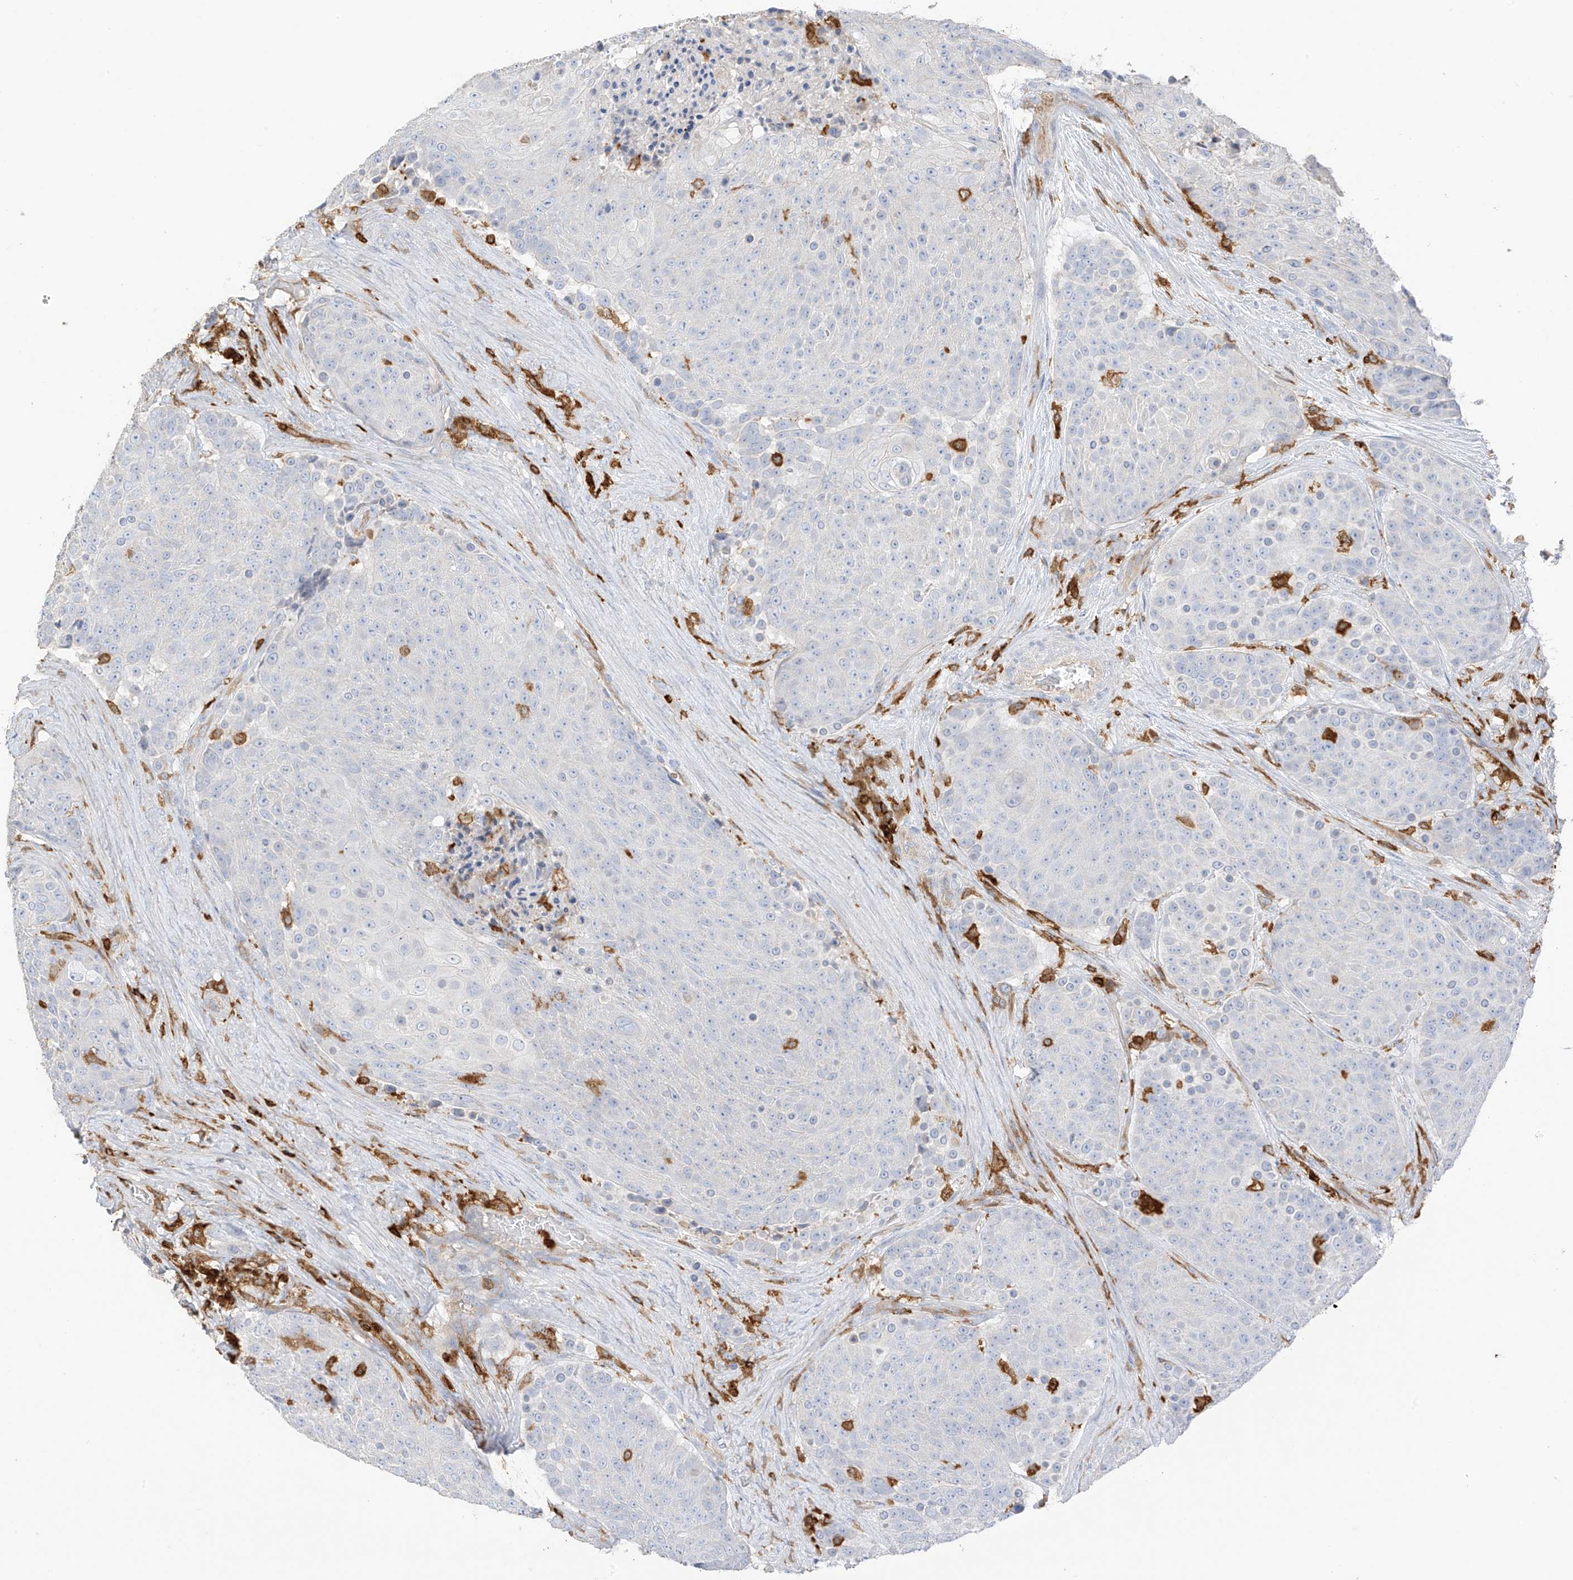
{"staining": {"intensity": "negative", "quantity": "none", "location": "none"}, "tissue": "urothelial cancer", "cell_type": "Tumor cells", "image_type": "cancer", "snomed": [{"axis": "morphology", "description": "Urothelial carcinoma, High grade"}, {"axis": "topography", "description": "Urinary bladder"}], "caption": "Protein analysis of urothelial cancer demonstrates no significant positivity in tumor cells.", "gene": "ARHGAP25", "patient": {"sex": "female", "age": 63}}